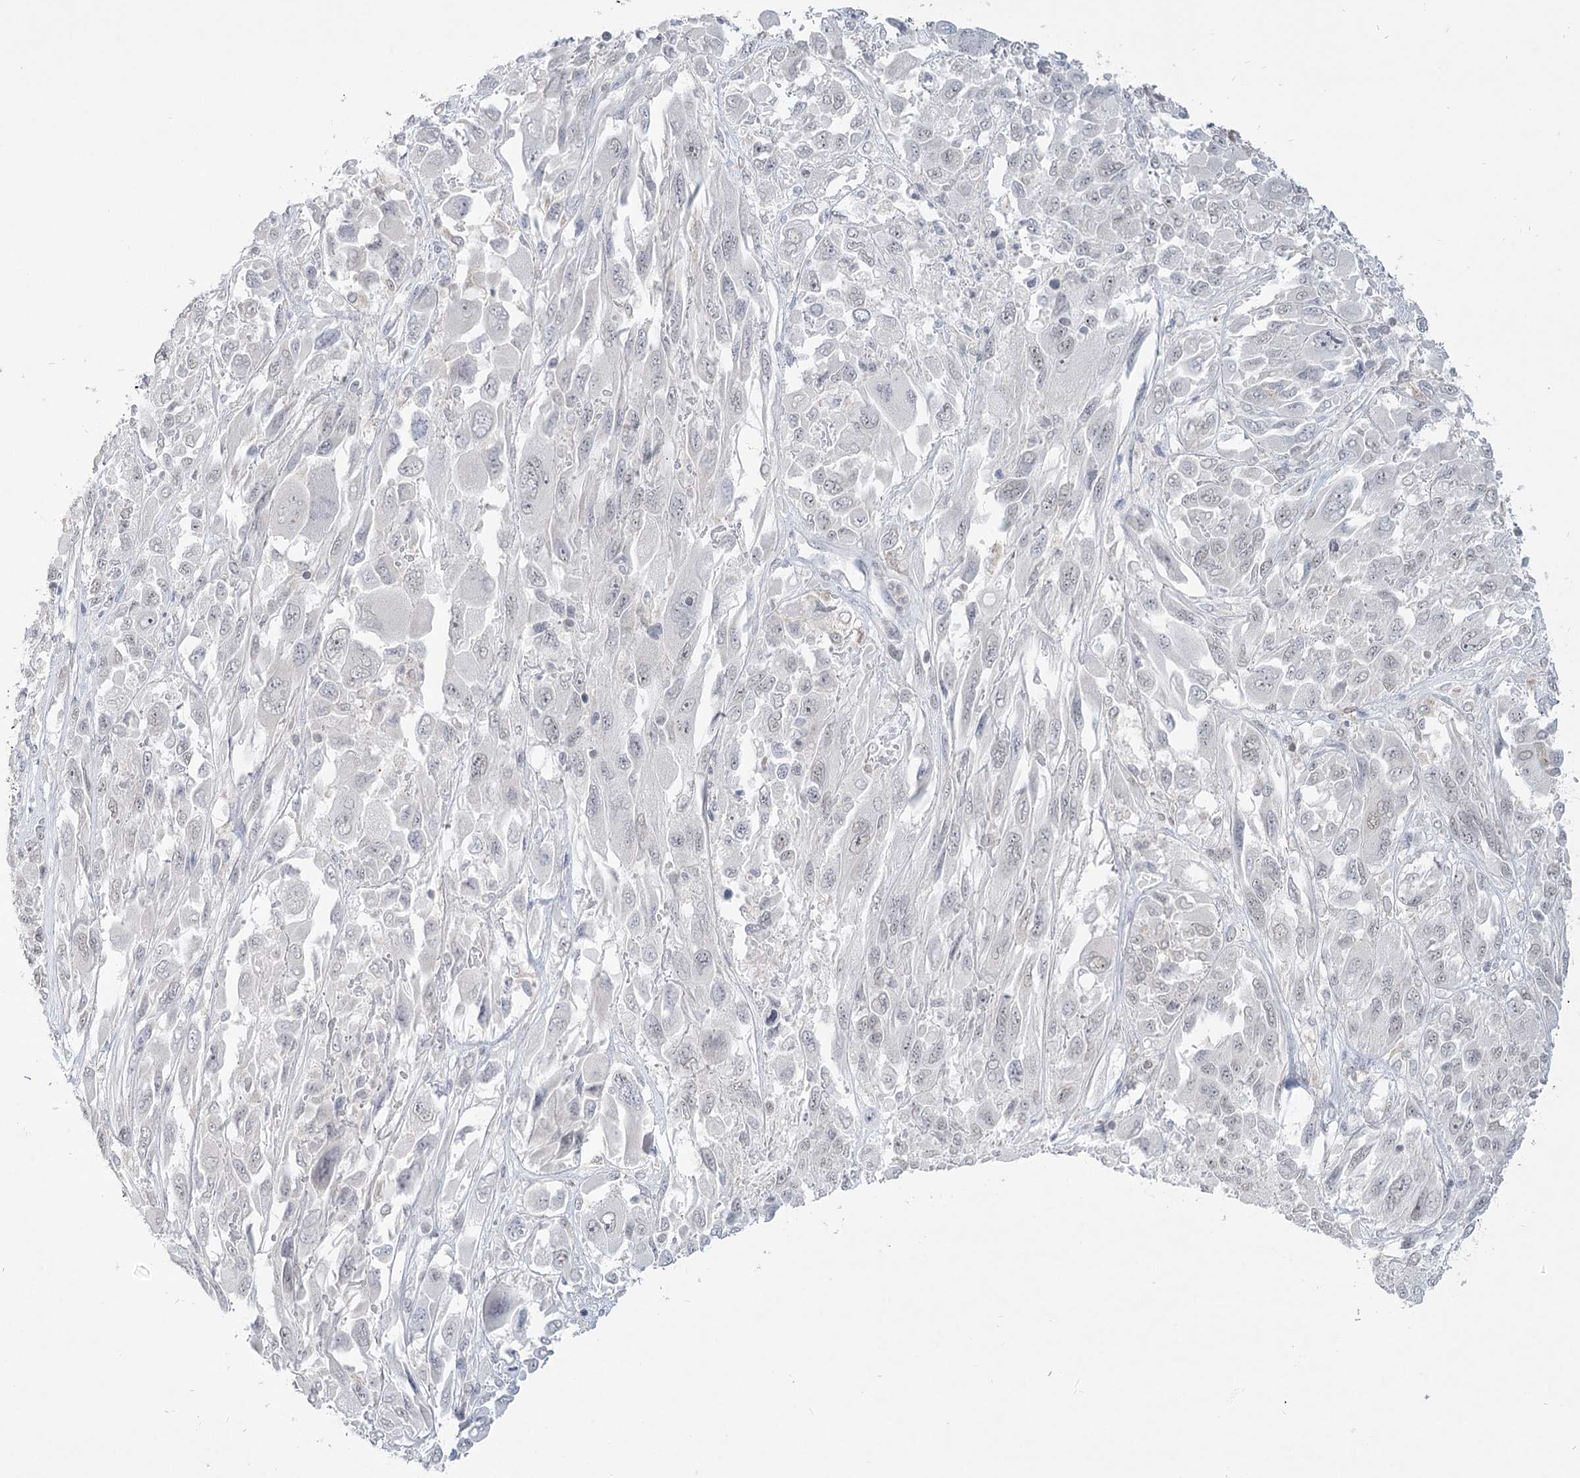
{"staining": {"intensity": "negative", "quantity": "none", "location": "none"}, "tissue": "melanoma", "cell_type": "Tumor cells", "image_type": "cancer", "snomed": [{"axis": "morphology", "description": "Malignant melanoma, NOS"}, {"axis": "topography", "description": "Skin"}], "caption": "A high-resolution histopathology image shows IHC staining of melanoma, which demonstrates no significant expression in tumor cells.", "gene": "TMEM70", "patient": {"sex": "female", "age": 91}}